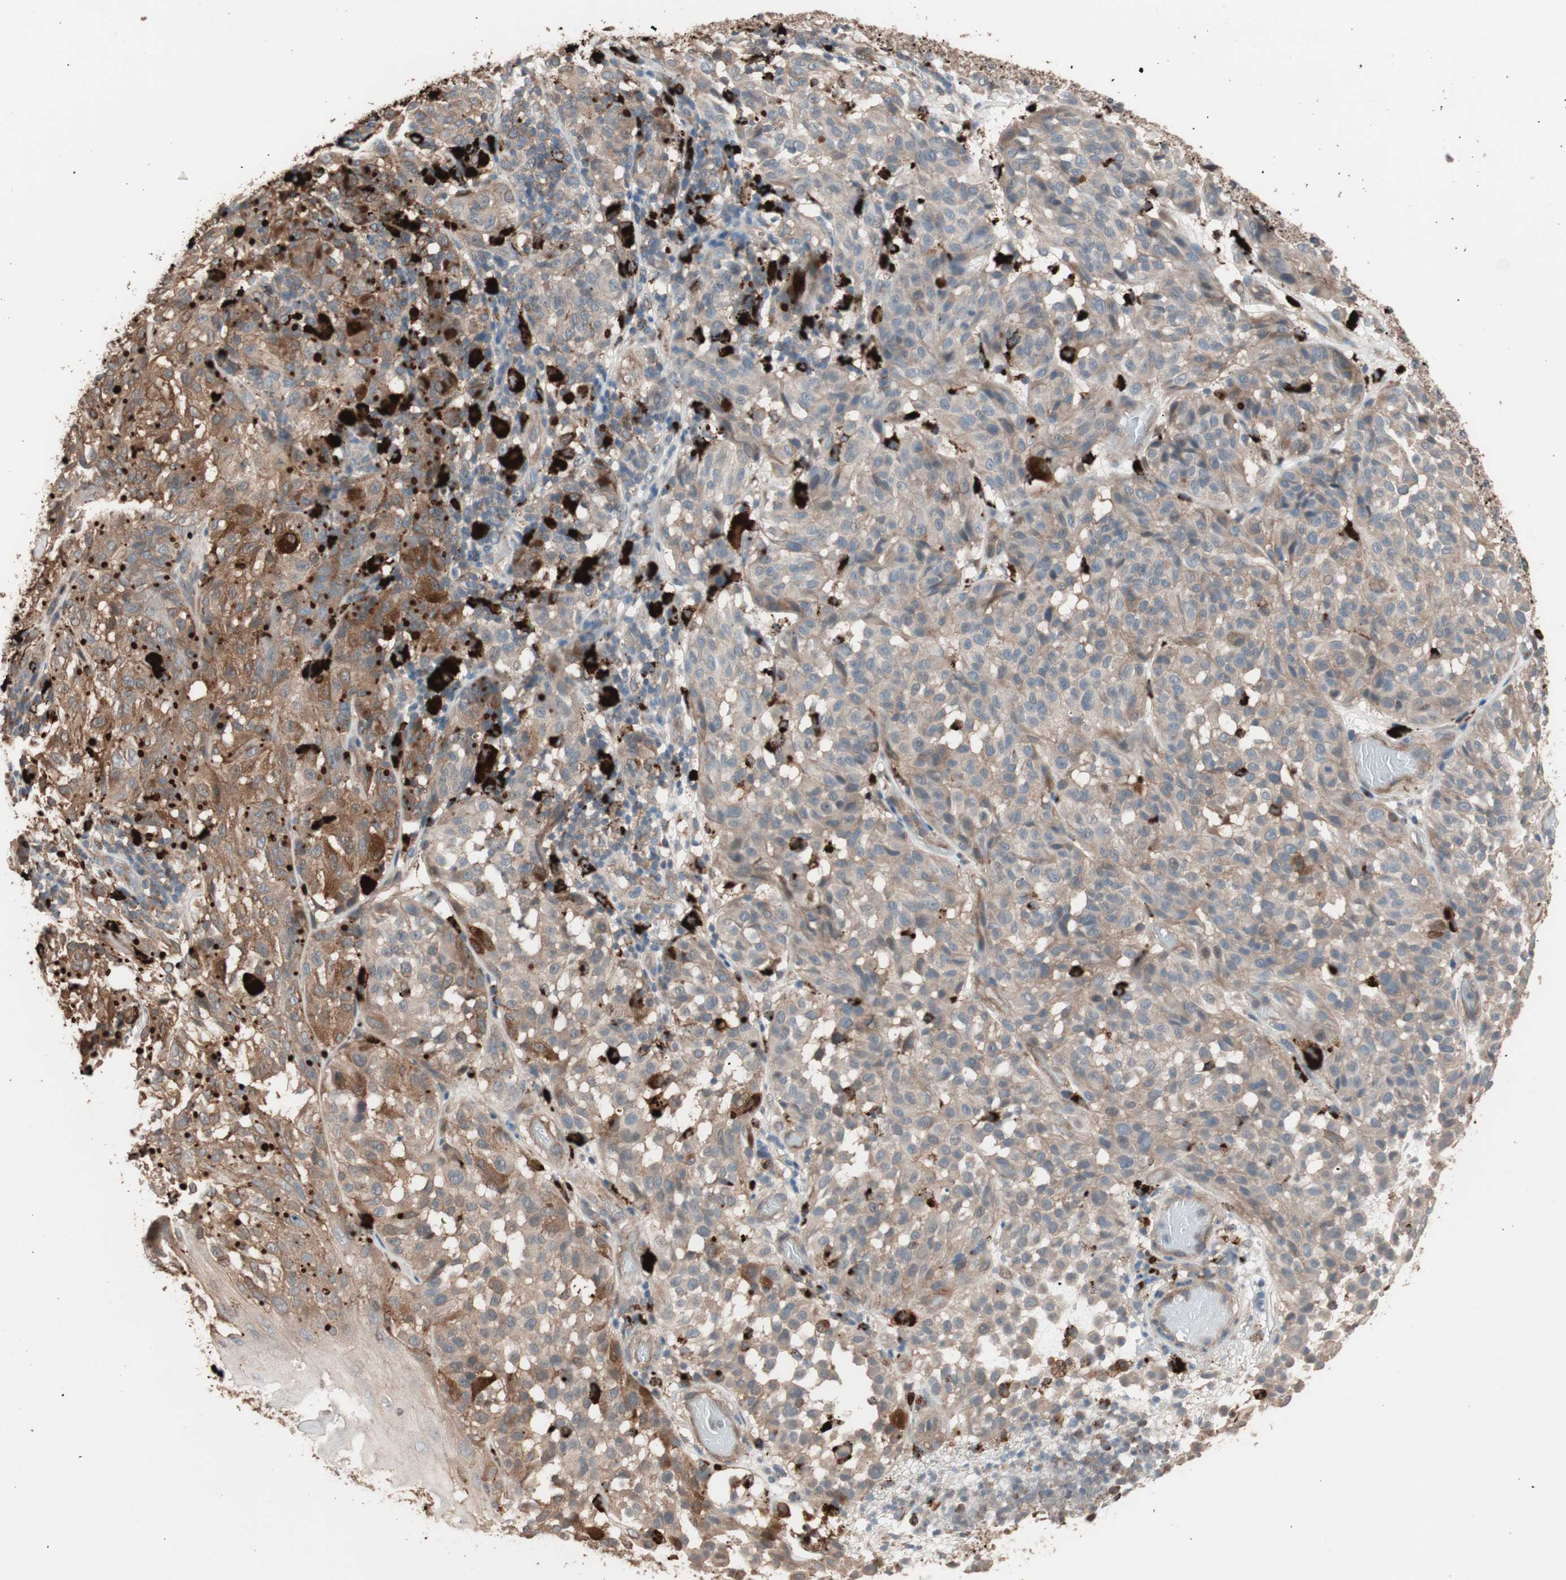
{"staining": {"intensity": "moderate", "quantity": ">75%", "location": "cytoplasmic/membranous"}, "tissue": "melanoma", "cell_type": "Tumor cells", "image_type": "cancer", "snomed": [{"axis": "morphology", "description": "Malignant melanoma, NOS"}, {"axis": "topography", "description": "Skin"}], "caption": "A medium amount of moderate cytoplasmic/membranous positivity is appreciated in approximately >75% of tumor cells in melanoma tissue.", "gene": "CCT3", "patient": {"sex": "female", "age": 46}}